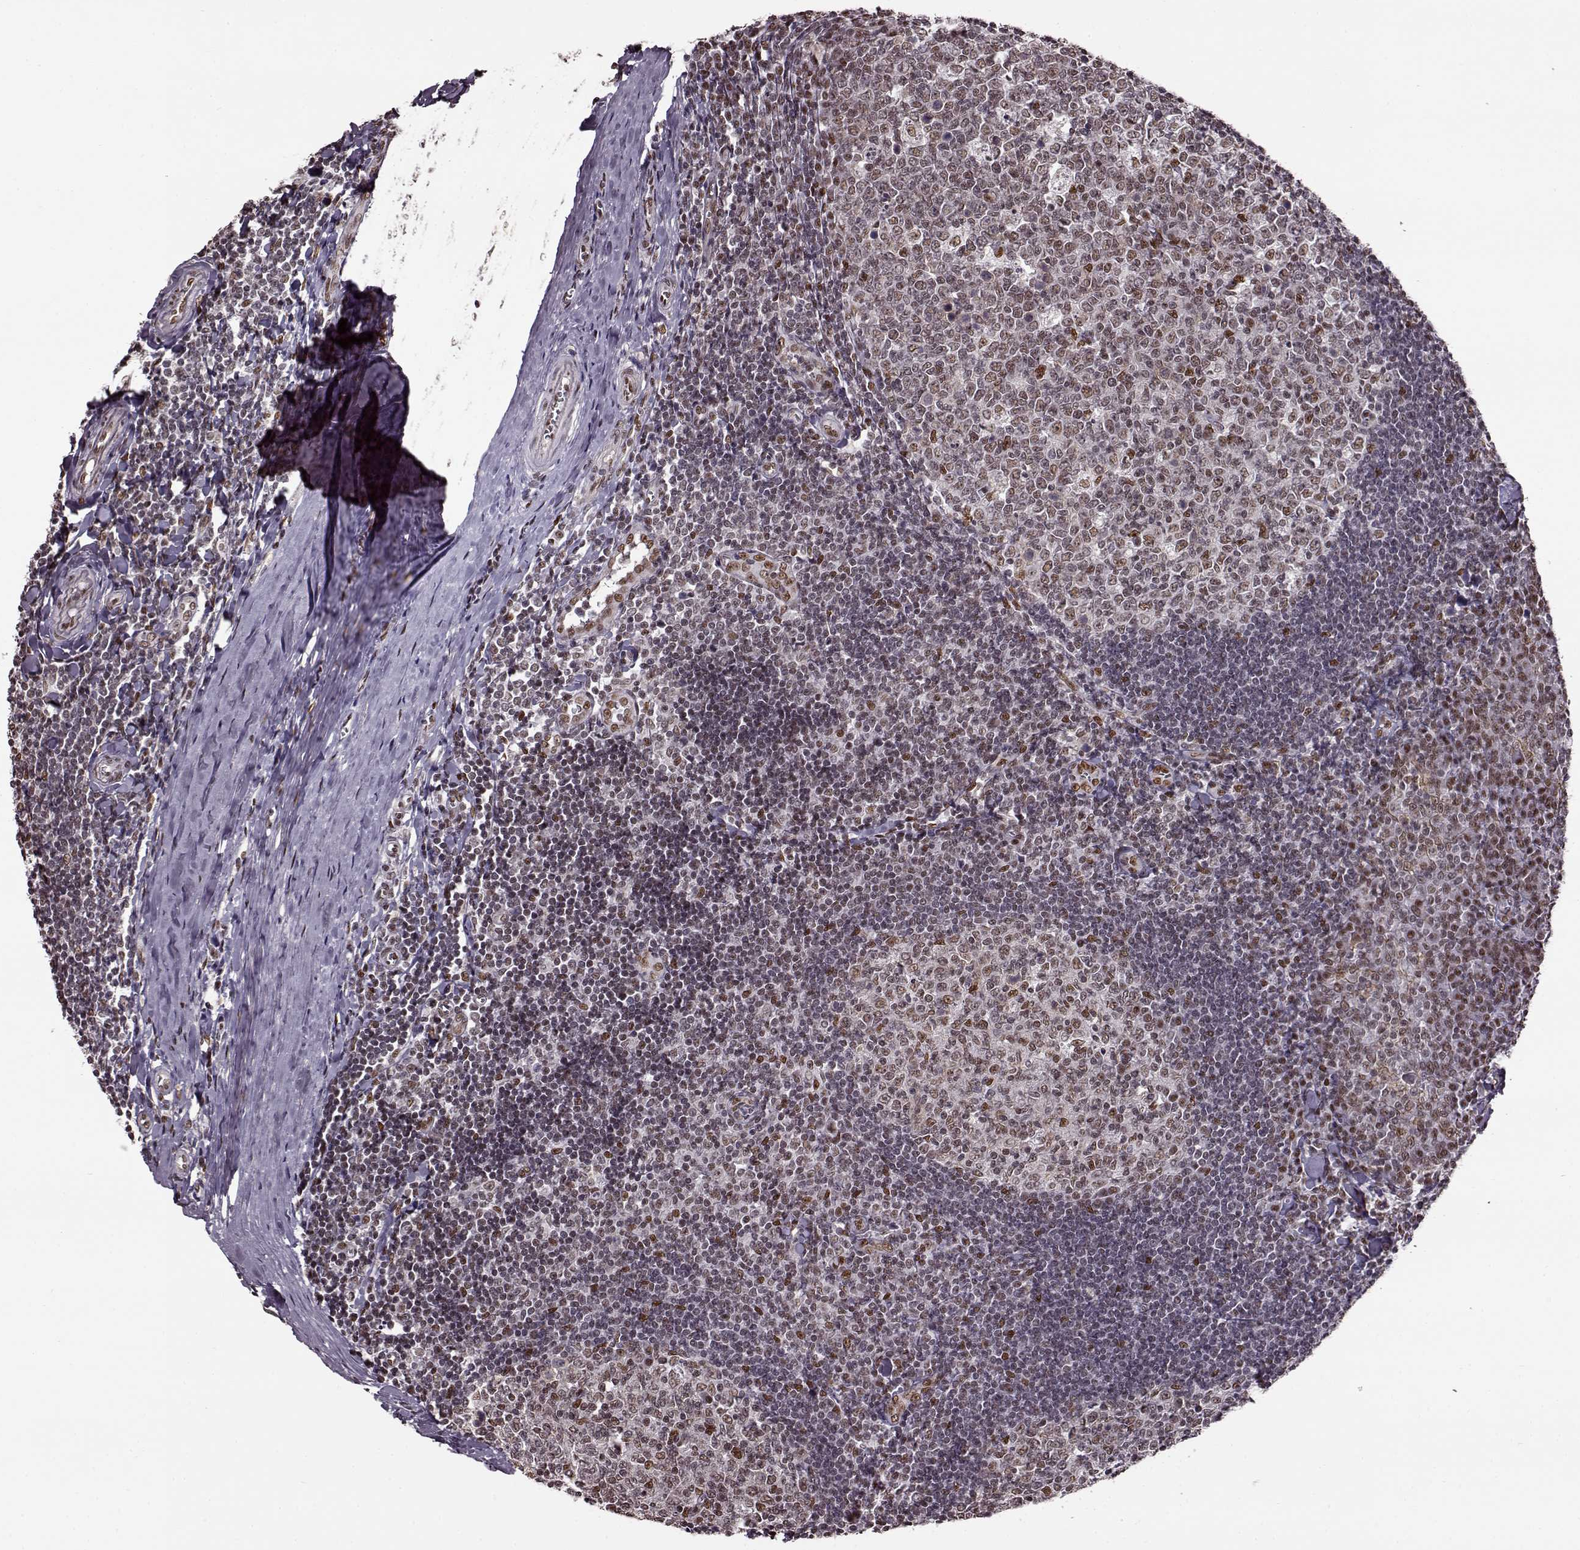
{"staining": {"intensity": "moderate", "quantity": "<25%", "location": "nuclear"}, "tissue": "tonsil", "cell_type": "Germinal center cells", "image_type": "normal", "snomed": [{"axis": "morphology", "description": "Normal tissue, NOS"}, {"axis": "topography", "description": "Tonsil"}], "caption": "Protein expression analysis of unremarkable tonsil shows moderate nuclear positivity in approximately <25% of germinal center cells.", "gene": "FTO", "patient": {"sex": "female", "age": 12}}